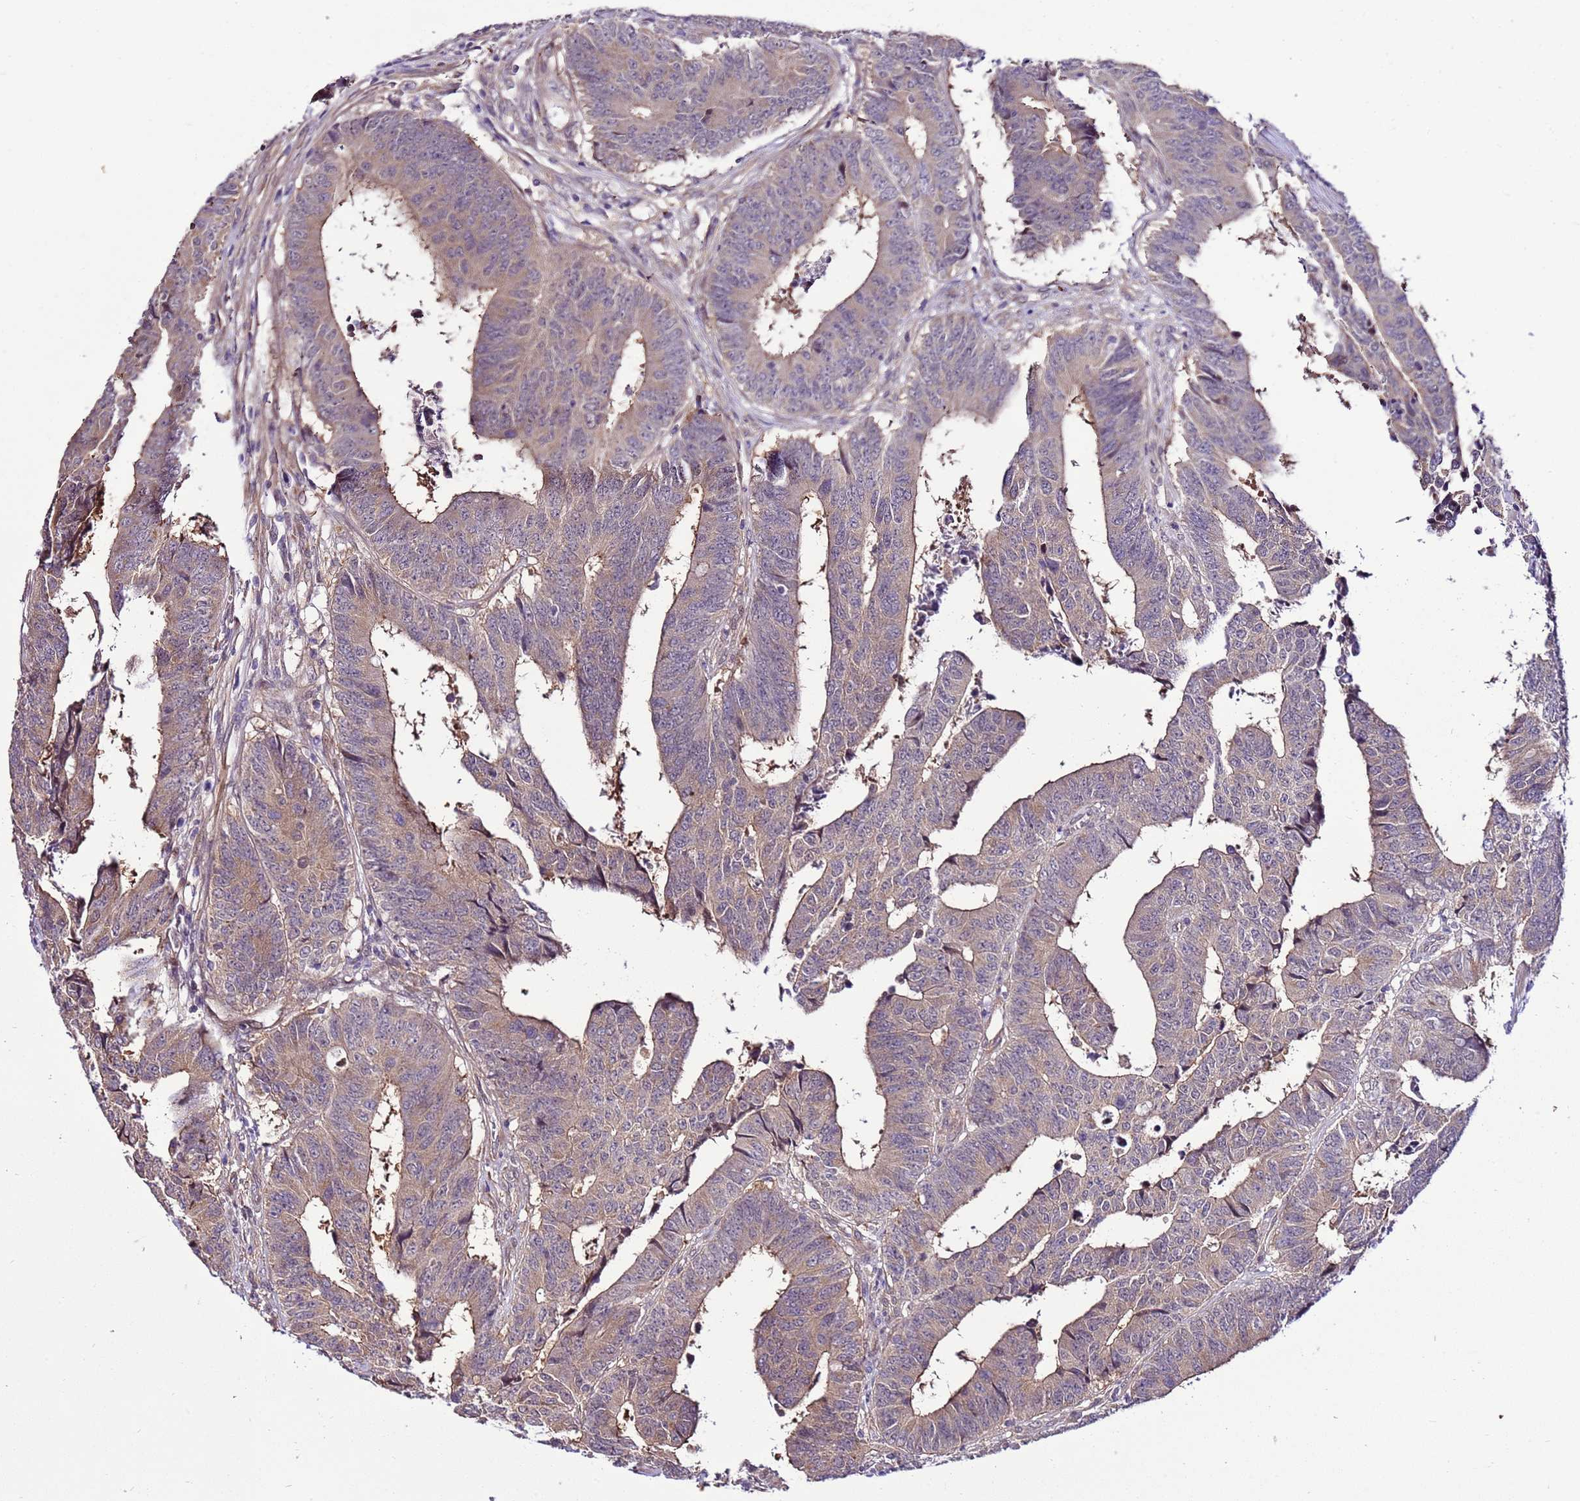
{"staining": {"intensity": "weak", "quantity": "25%-75%", "location": "cytoplasmic/membranous"}, "tissue": "colorectal cancer", "cell_type": "Tumor cells", "image_type": "cancer", "snomed": [{"axis": "morphology", "description": "Adenocarcinoma, NOS"}, {"axis": "topography", "description": "Rectum"}], "caption": "Colorectal cancer (adenocarcinoma) stained for a protein (brown) demonstrates weak cytoplasmic/membranous positive staining in approximately 25%-75% of tumor cells.", "gene": "SCARA3", "patient": {"sex": "male", "age": 84}}